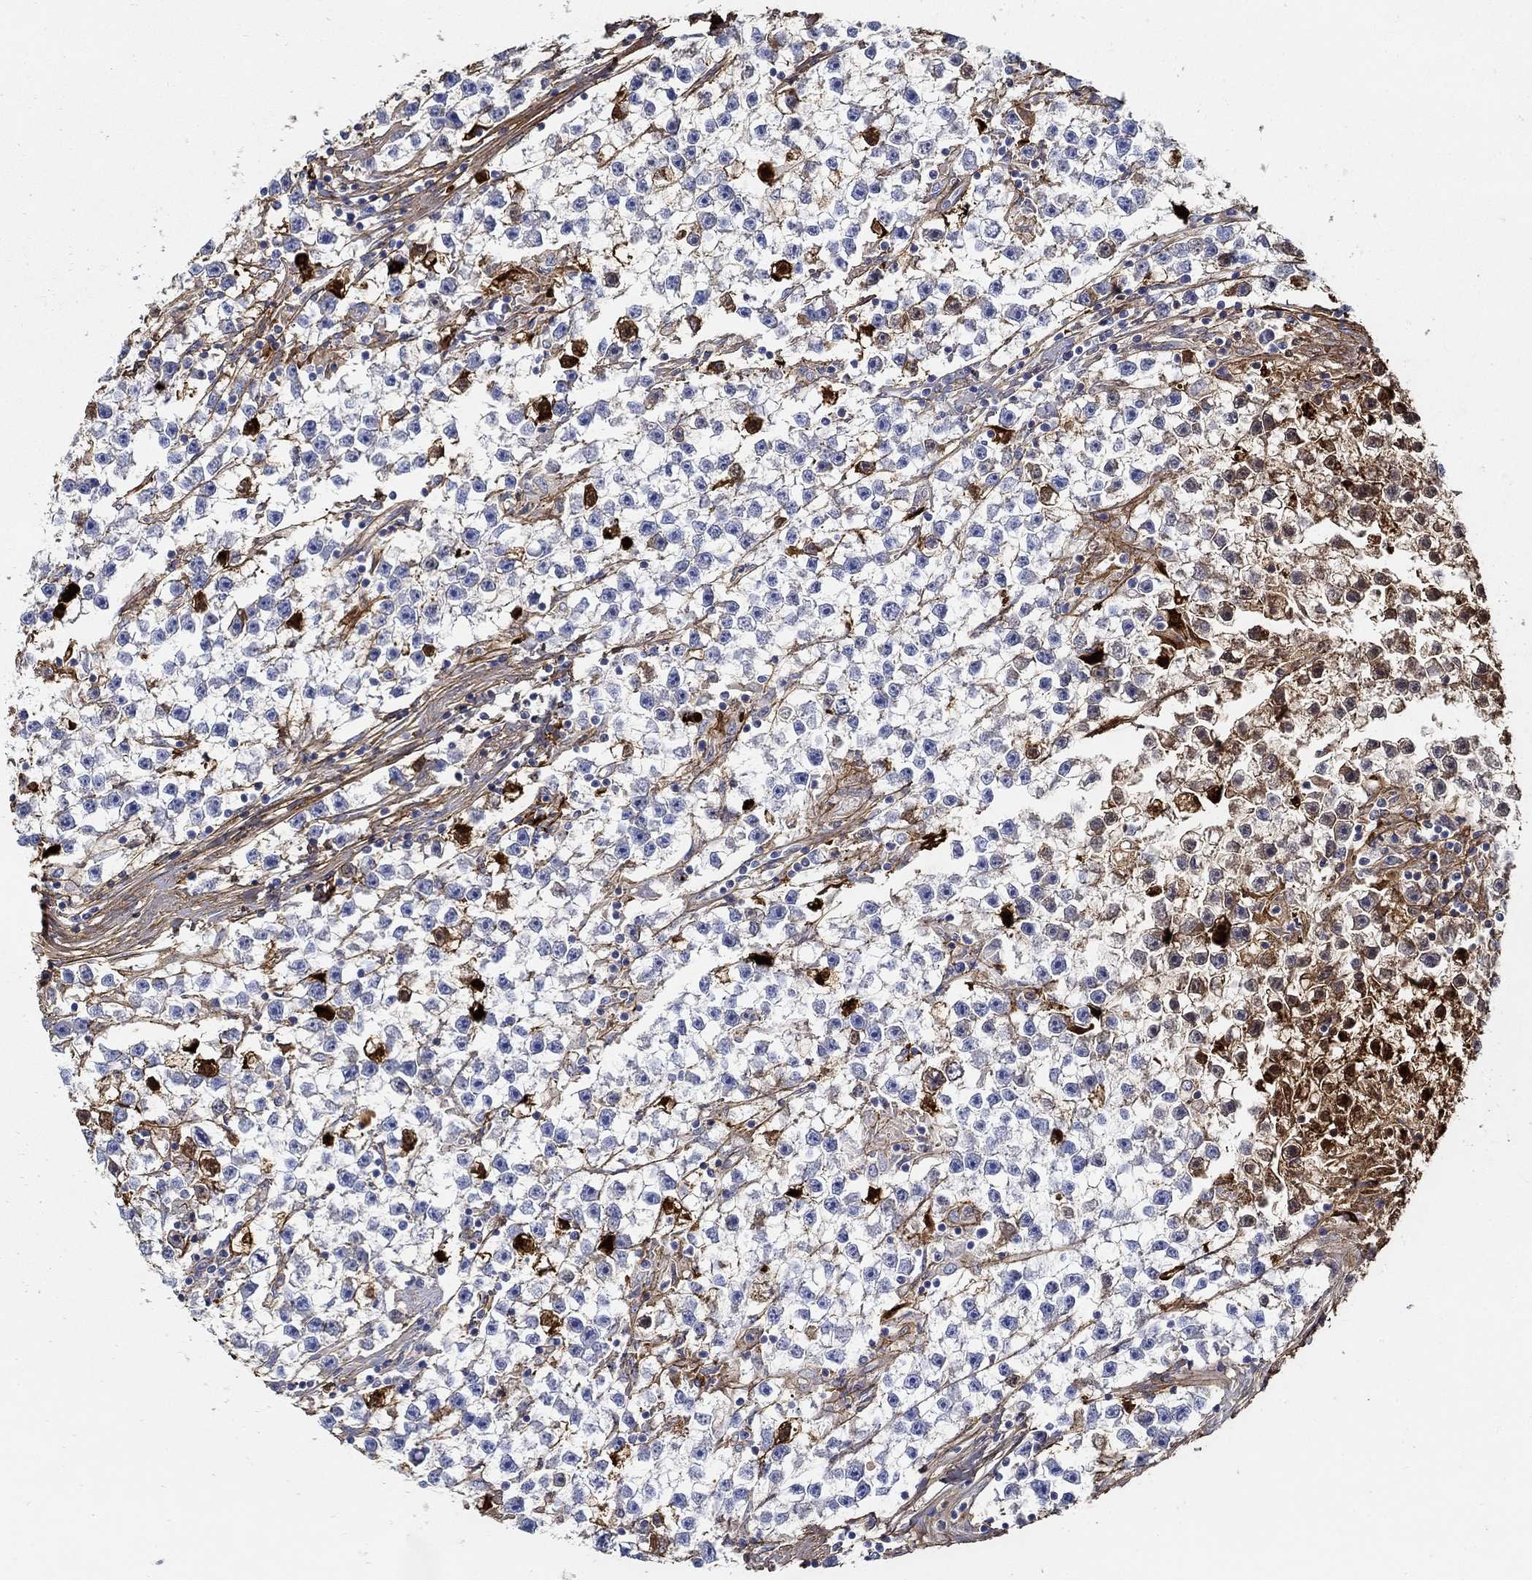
{"staining": {"intensity": "negative", "quantity": "none", "location": "none"}, "tissue": "testis cancer", "cell_type": "Tumor cells", "image_type": "cancer", "snomed": [{"axis": "morphology", "description": "Seminoma, NOS"}, {"axis": "topography", "description": "Testis"}], "caption": "High power microscopy image of an immunohistochemistry (IHC) histopathology image of testis seminoma, revealing no significant positivity in tumor cells.", "gene": "TGFBI", "patient": {"sex": "male", "age": 59}}